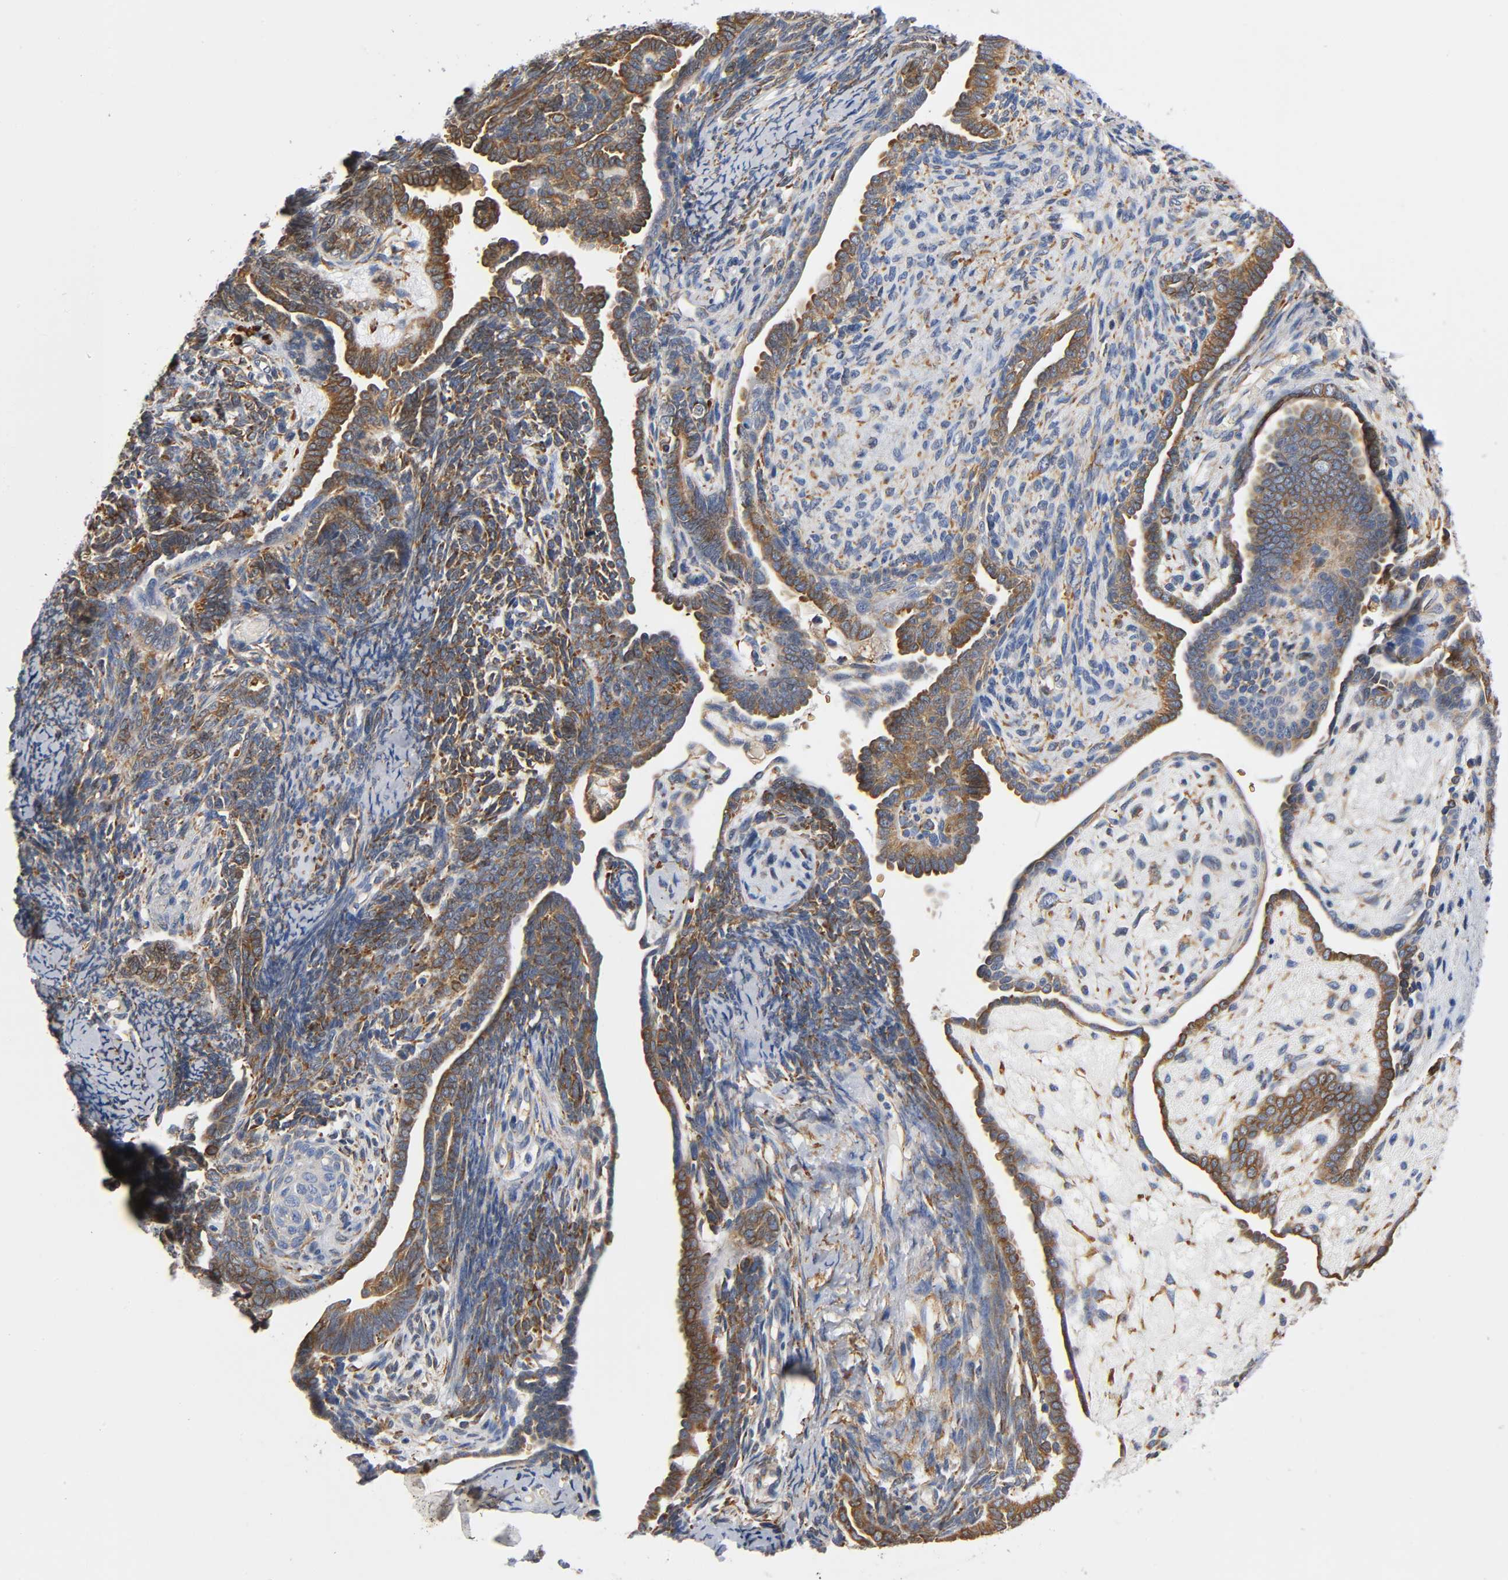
{"staining": {"intensity": "moderate", "quantity": ">75%", "location": "cytoplasmic/membranous"}, "tissue": "endometrial cancer", "cell_type": "Tumor cells", "image_type": "cancer", "snomed": [{"axis": "morphology", "description": "Neoplasm, malignant, NOS"}, {"axis": "topography", "description": "Endometrium"}], "caption": "Immunohistochemistry histopathology image of human endometrial cancer (neoplasm (malignant)) stained for a protein (brown), which demonstrates medium levels of moderate cytoplasmic/membranous staining in about >75% of tumor cells.", "gene": "UCKL1", "patient": {"sex": "female", "age": 74}}